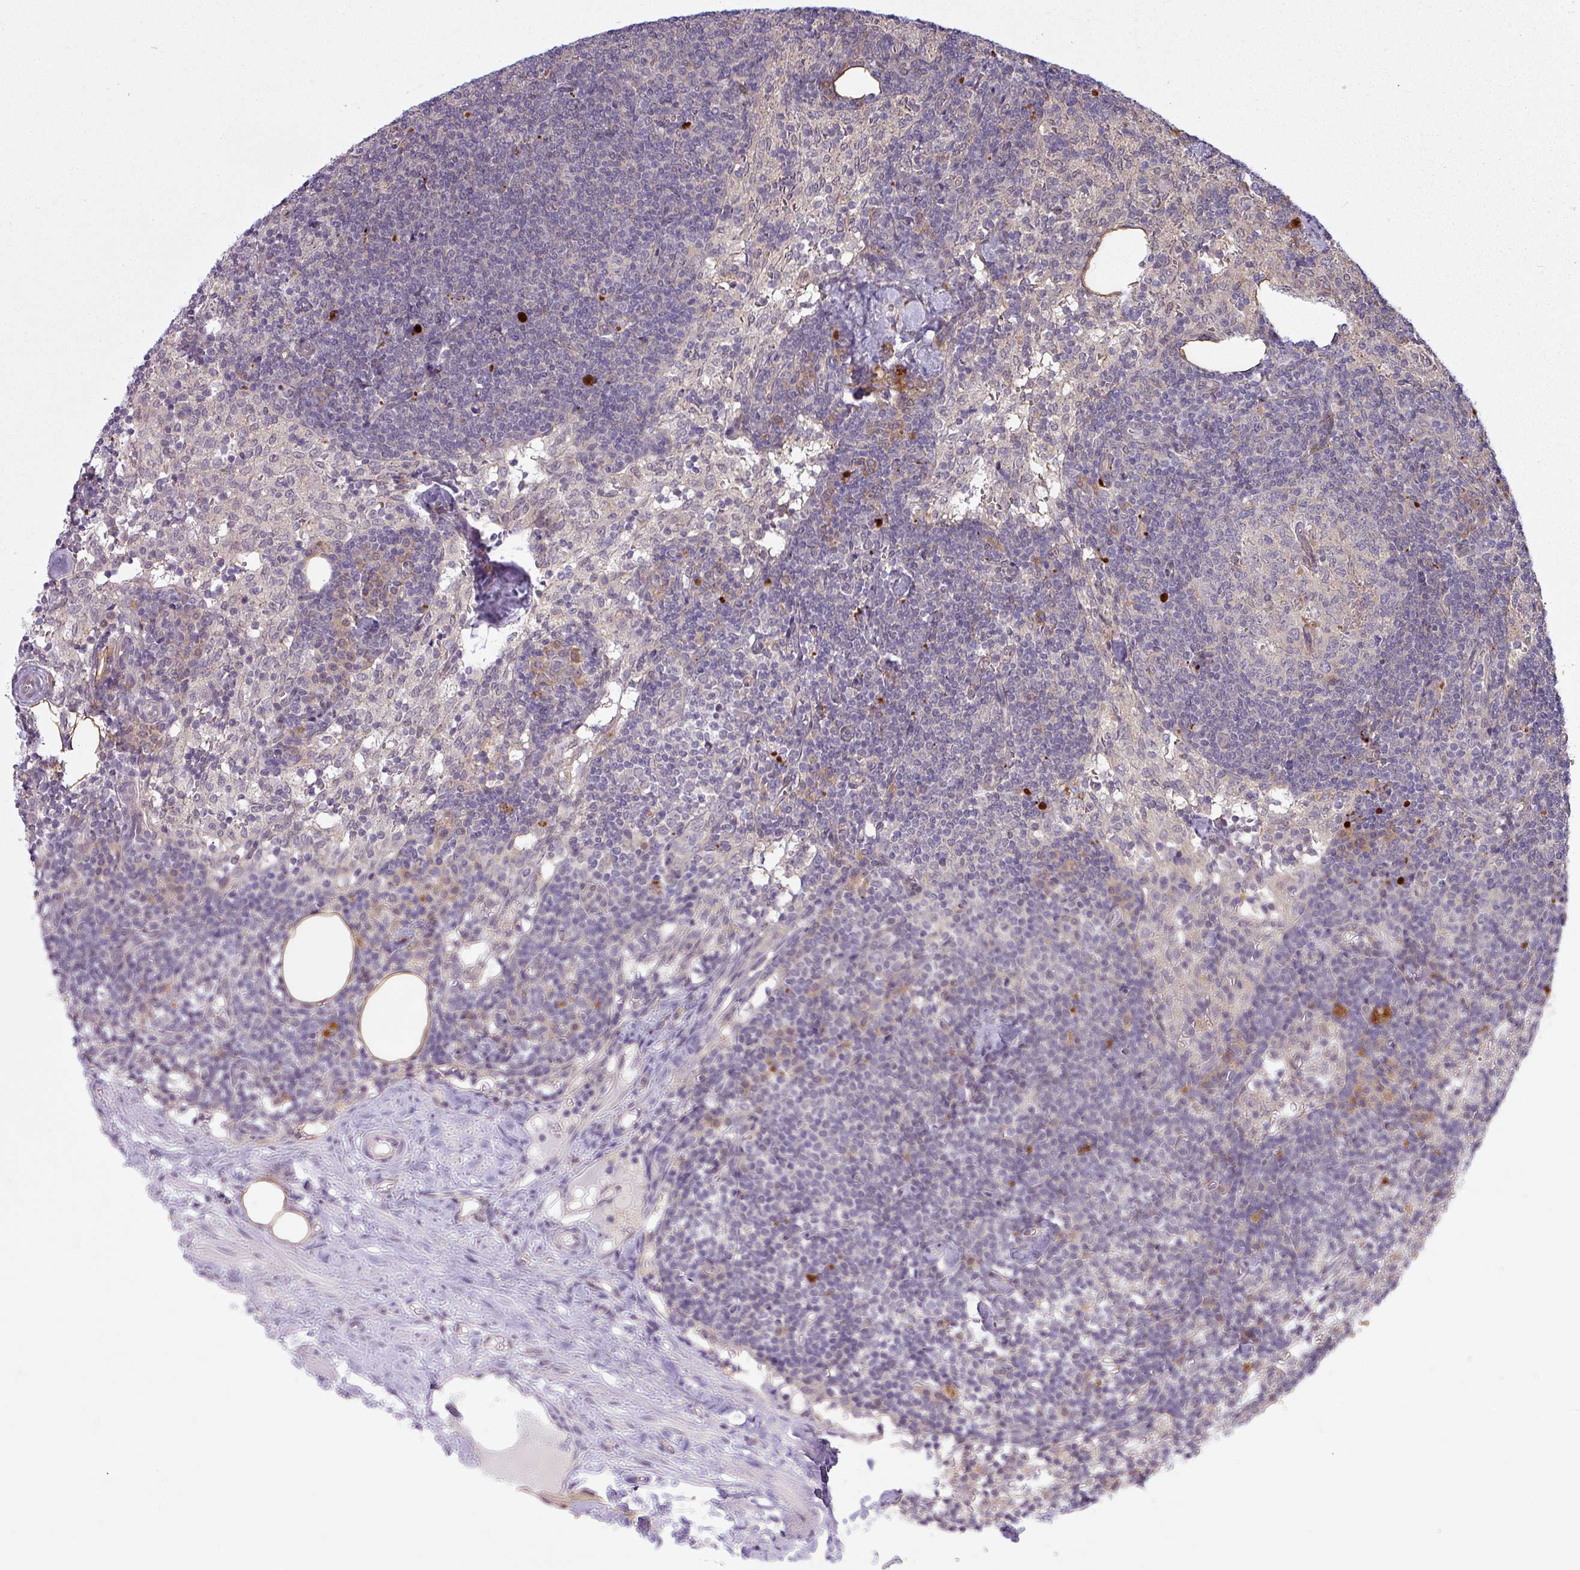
{"staining": {"intensity": "moderate", "quantity": "<25%", "location": "cytoplasmic/membranous"}, "tissue": "lymph node", "cell_type": "Germinal center cells", "image_type": "normal", "snomed": [{"axis": "morphology", "description": "Normal tissue, NOS"}, {"axis": "topography", "description": "Lymph node"}], "caption": "Lymph node stained with immunohistochemistry displays moderate cytoplasmic/membranous positivity in about <25% of germinal center cells.", "gene": "CCDC144A", "patient": {"sex": "female", "age": 52}}